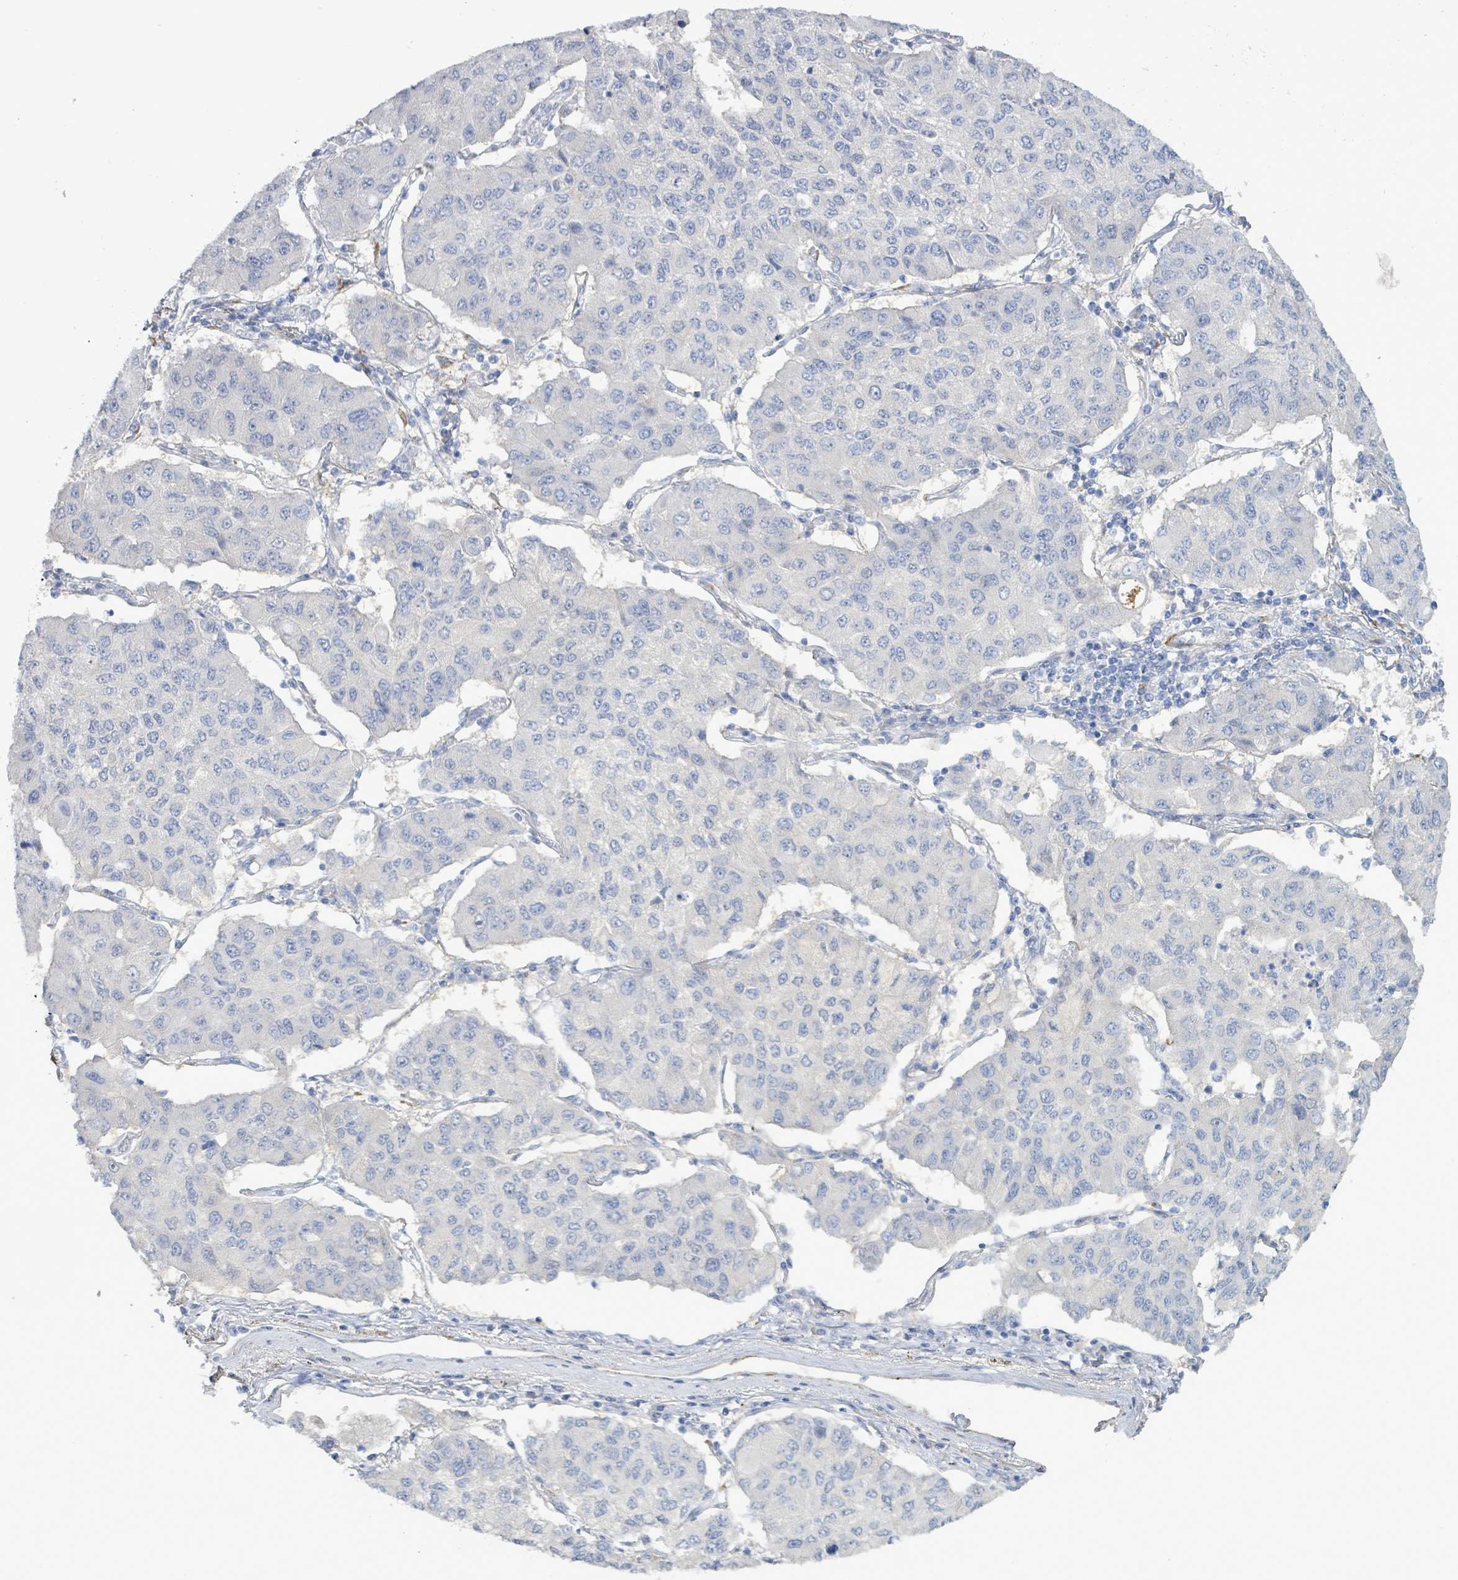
{"staining": {"intensity": "negative", "quantity": "none", "location": "none"}, "tissue": "lung cancer", "cell_type": "Tumor cells", "image_type": "cancer", "snomed": [{"axis": "morphology", "description": "Squamous cell carcinoma, NOS"}, {"axis": "topography", "description": "Lung"}], "caption": "IHC histopathology image of neoplastic tissue: lung cancer stained with DAB (3,3'-diaminobenzidine) demonstrates no significant protein expression in tumor cells. (Brightfield microscopy of DAB (3,3'-diaminobenzidine) immunohistochemistry (IHC) at high magnification).", "gene": "DMRTC1B", "patient": {"sex": "male", "age": 74}}